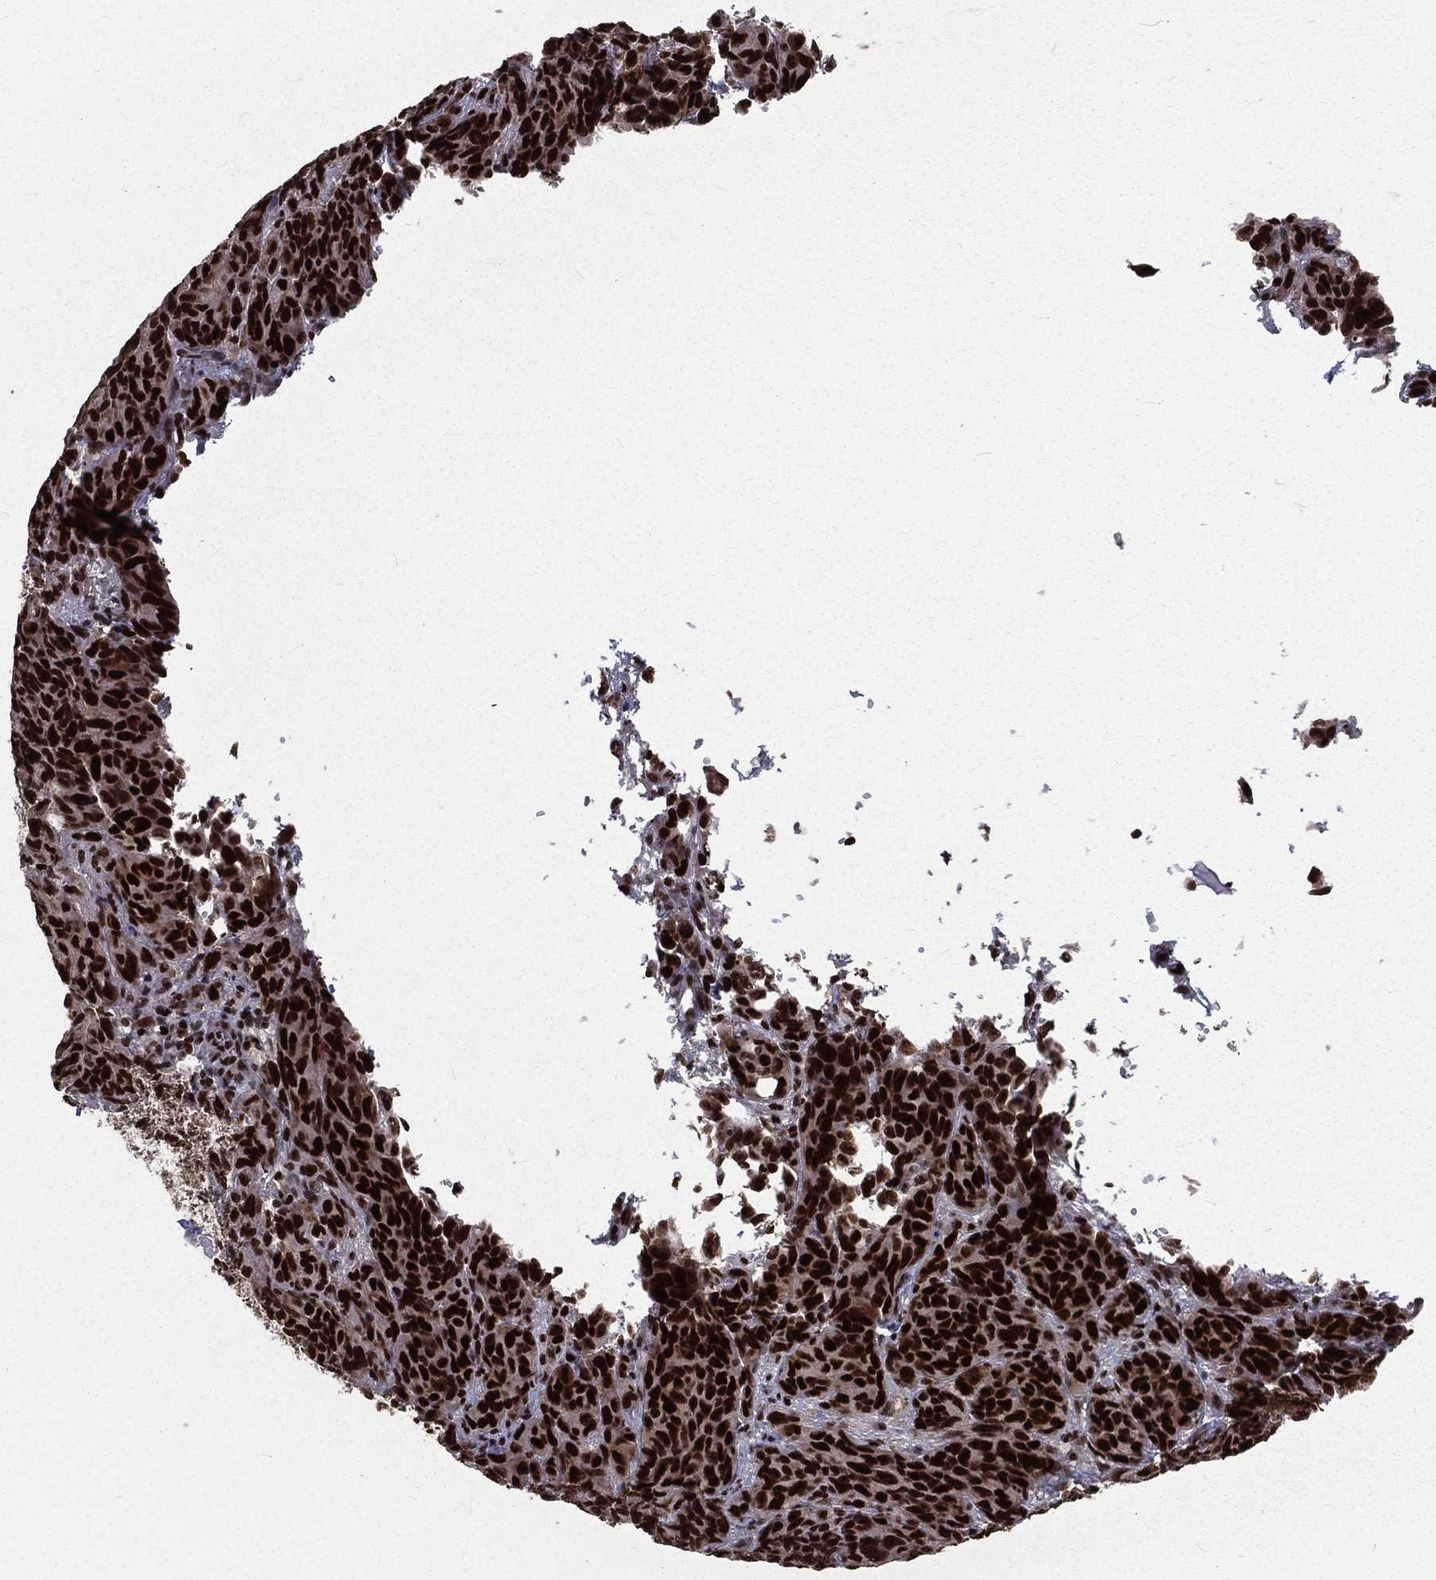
{"staining": {"intensity": "strong", "quantity": ">75%", "location": "nuclear"}, "tissue": "melanoma", "cell_type": "Tumor cells", "image_type": "cancer", "snomed": [{"axis": "morphology", "description": "Malignant melanoma, NOS"}, {"axis": "topography", "description": "Vulva, labia, clitoris and Bartholin´s gland, NO"}], "caption": "Brown immunohistochemical staining in human melanoma demonstrates strong nuclear positivity in approximately >75% of tumor cells.", "gene": "POLB", "patient": {"sex": "female", "age": 75}}